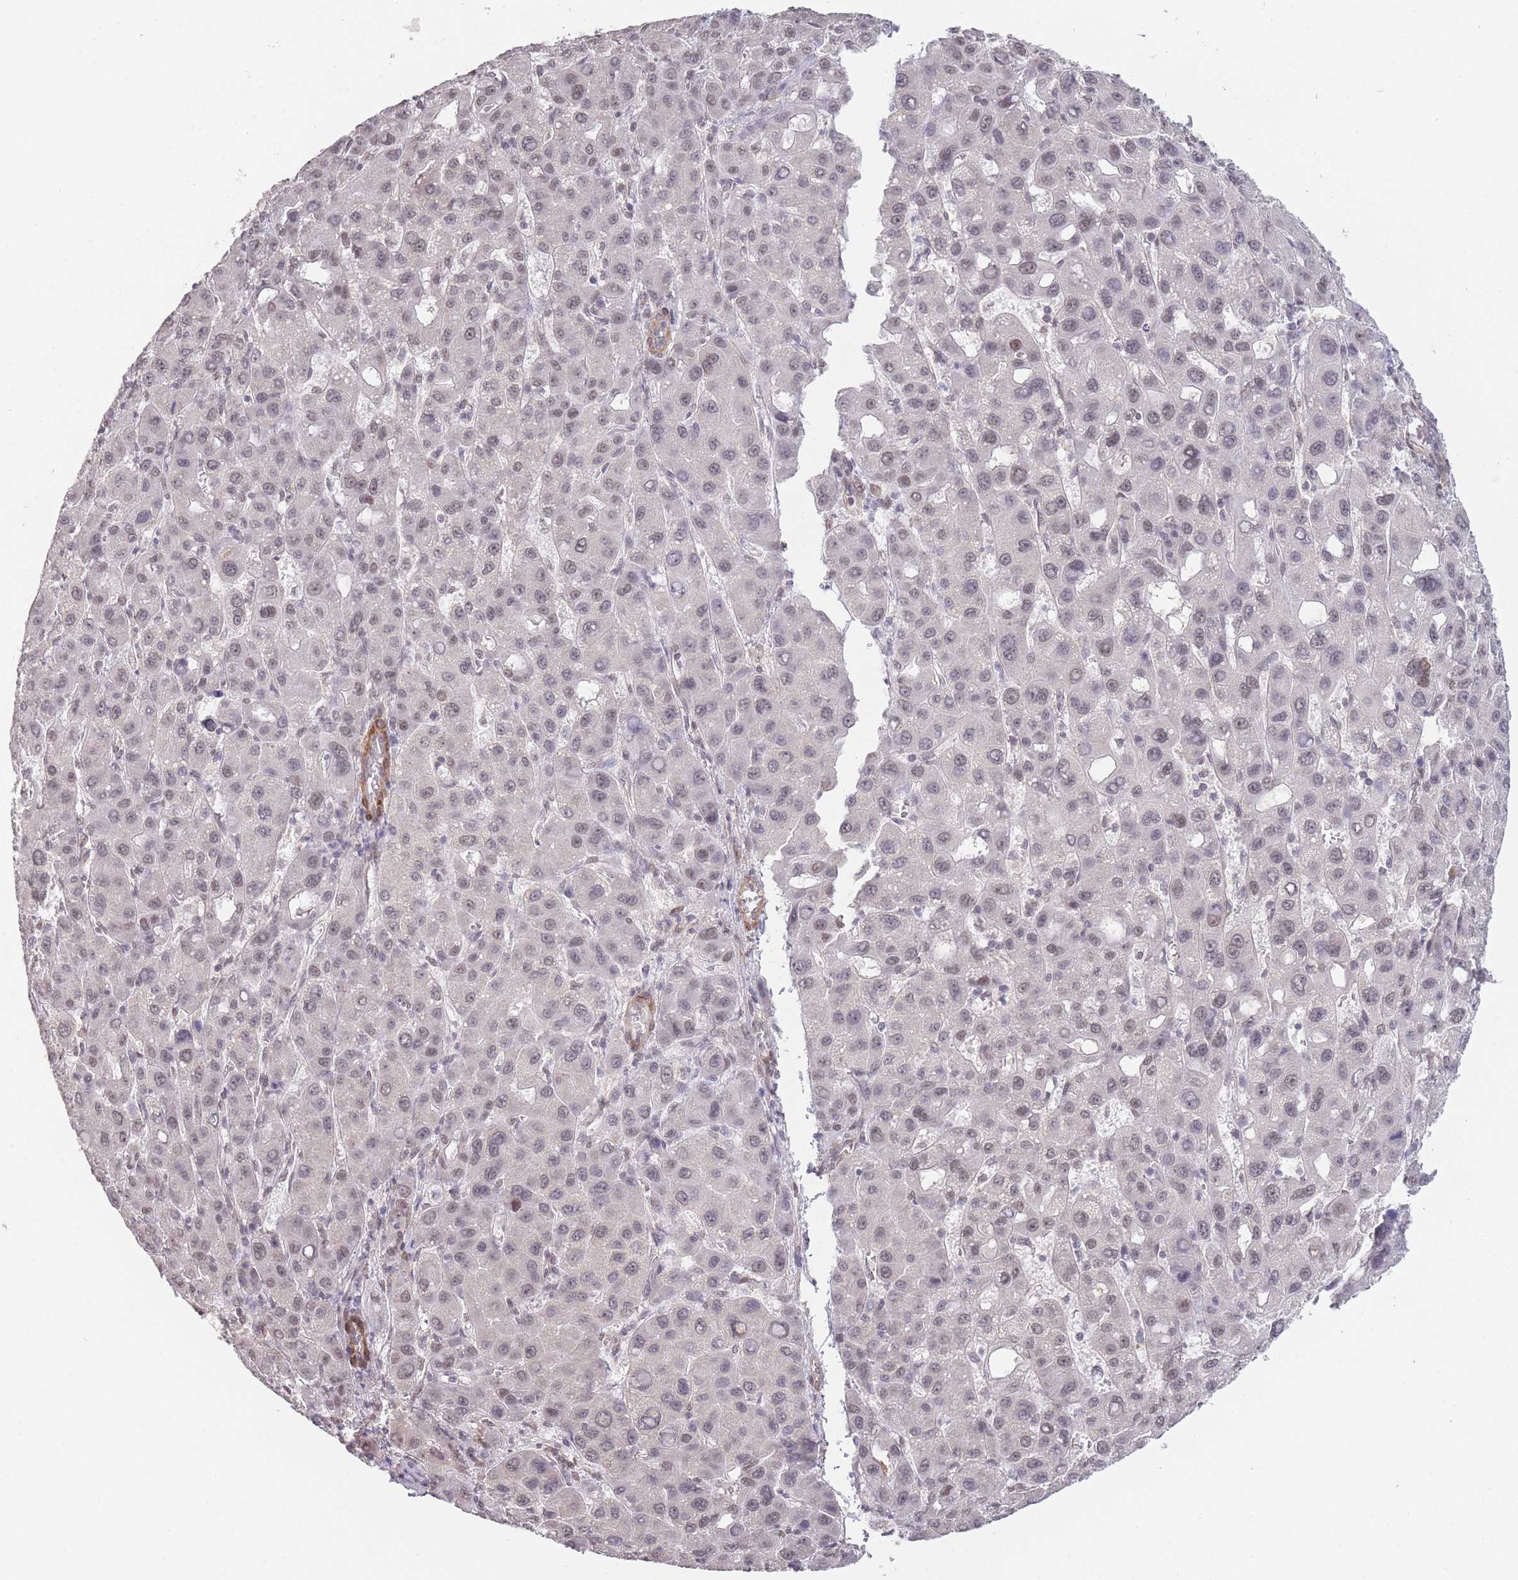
{"staining": {"intensity": "weak", "quantity": "25%-75%", "location": "nuclear"}, "tissue": "liver cancer", "cell_type": "Tumor cells", "image_type": "cancer", "snomed": [{"axis": "morphology", "description": "Carcinoma, Hepatocellular, NOS"}, {"axis": "topography", "description": "Liver"}], "caption": "About 25%-75% of tumor cells in human liver hepatocellular carcinoma demonstrate weak nuclear protein positivity as visualized by brown immunohistochemical staining.", "gene": "SIN3B", "patient": {"sex": "male", "age": 55}}